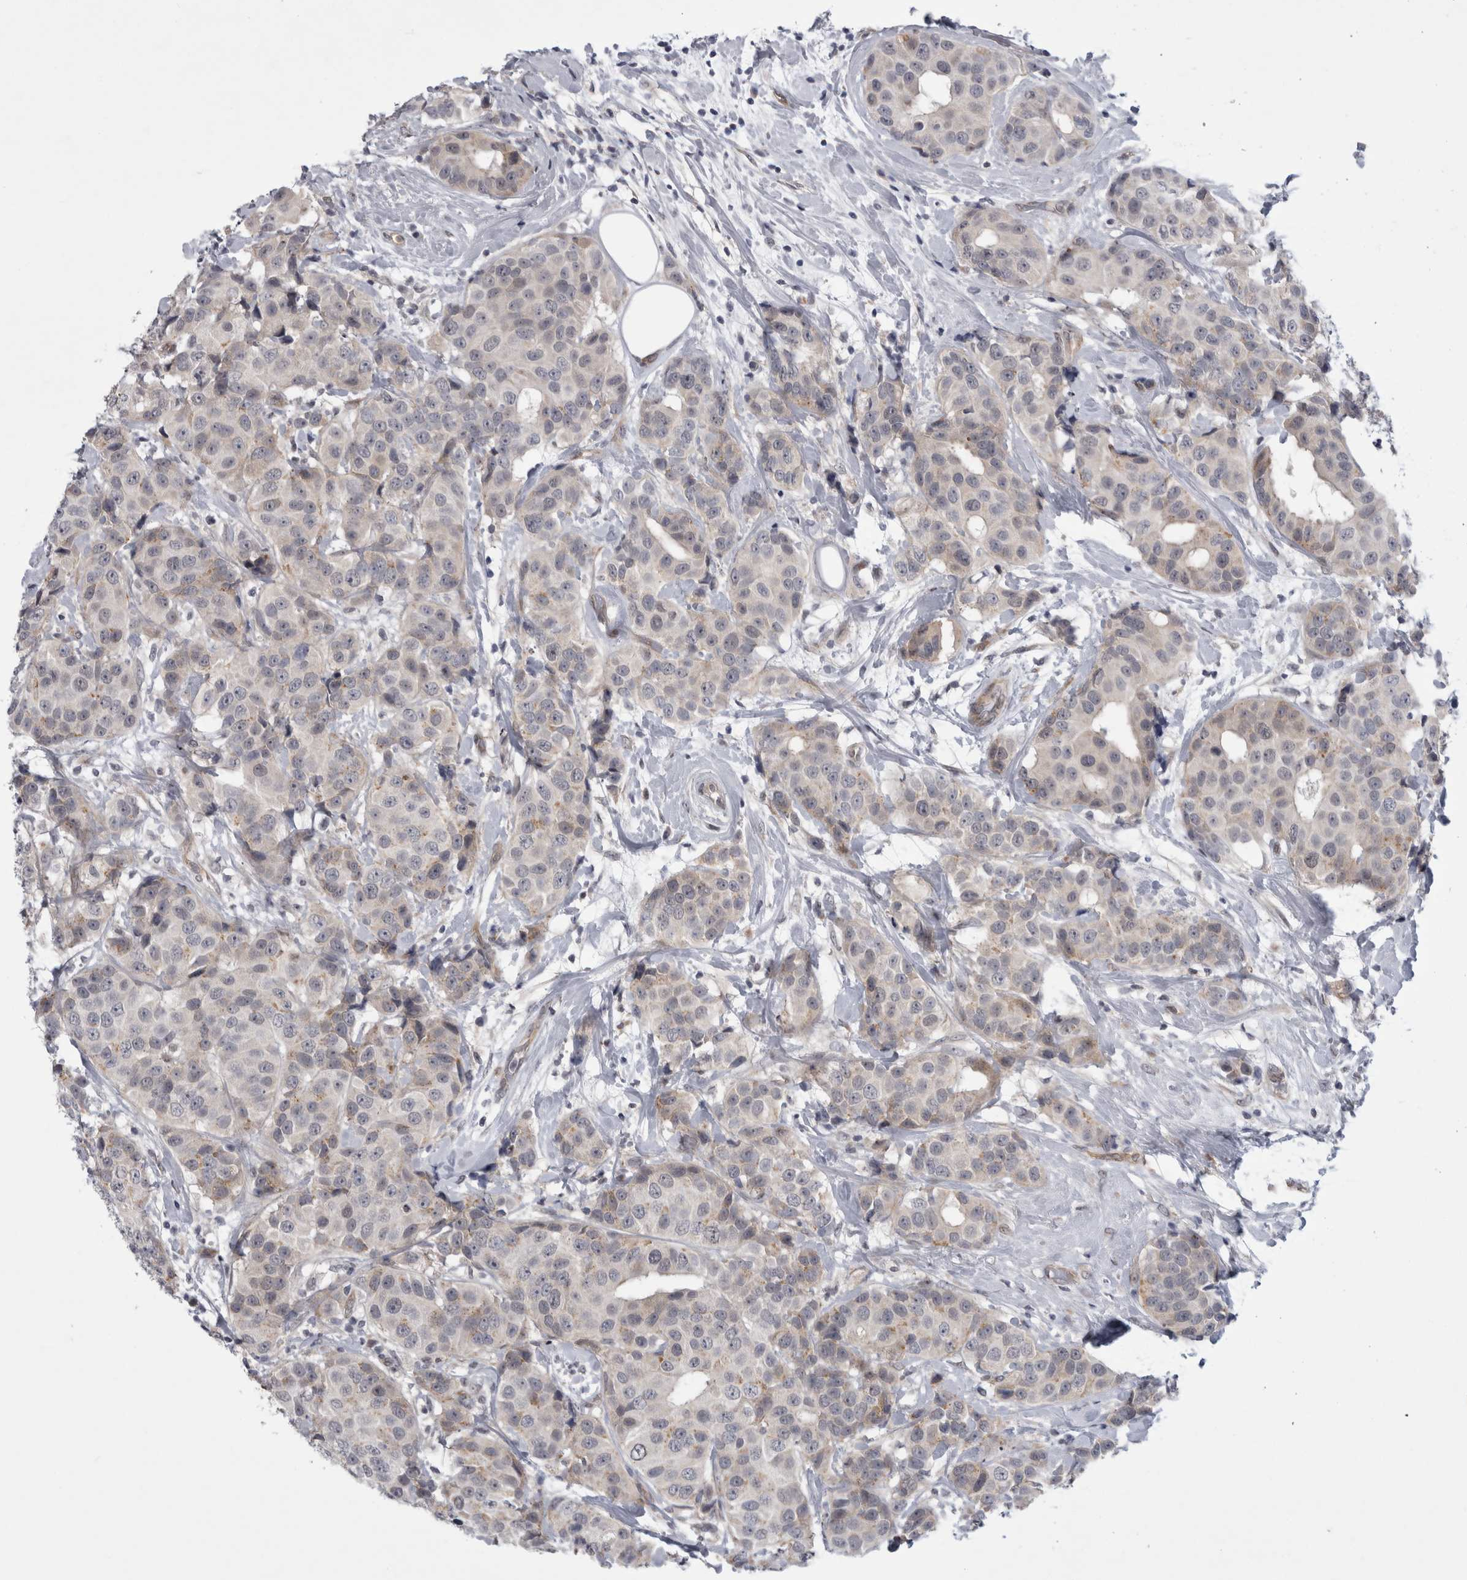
{"staining": {"intensity": "weak", "quantity": "<25%", "location": "cytoplasmic/membranous"}, "tissue": "breast cancer", "cell_type": "Tumor cells", "image_type": "cancer", "snomed": [{"axis": "morphology", "description": "Normal tissue, NOS"}, {"axis": "morphology", "description": "Duct carcinoma"}, {"axis": "topography", "description": "Breast"}], "caption": "Protein analysis of breast infiltrating ductal carcinoma demonstrates no significant staining in tumor cells.", "gene": "PARP11", "patient": {"sex": "female", "age": 39}}